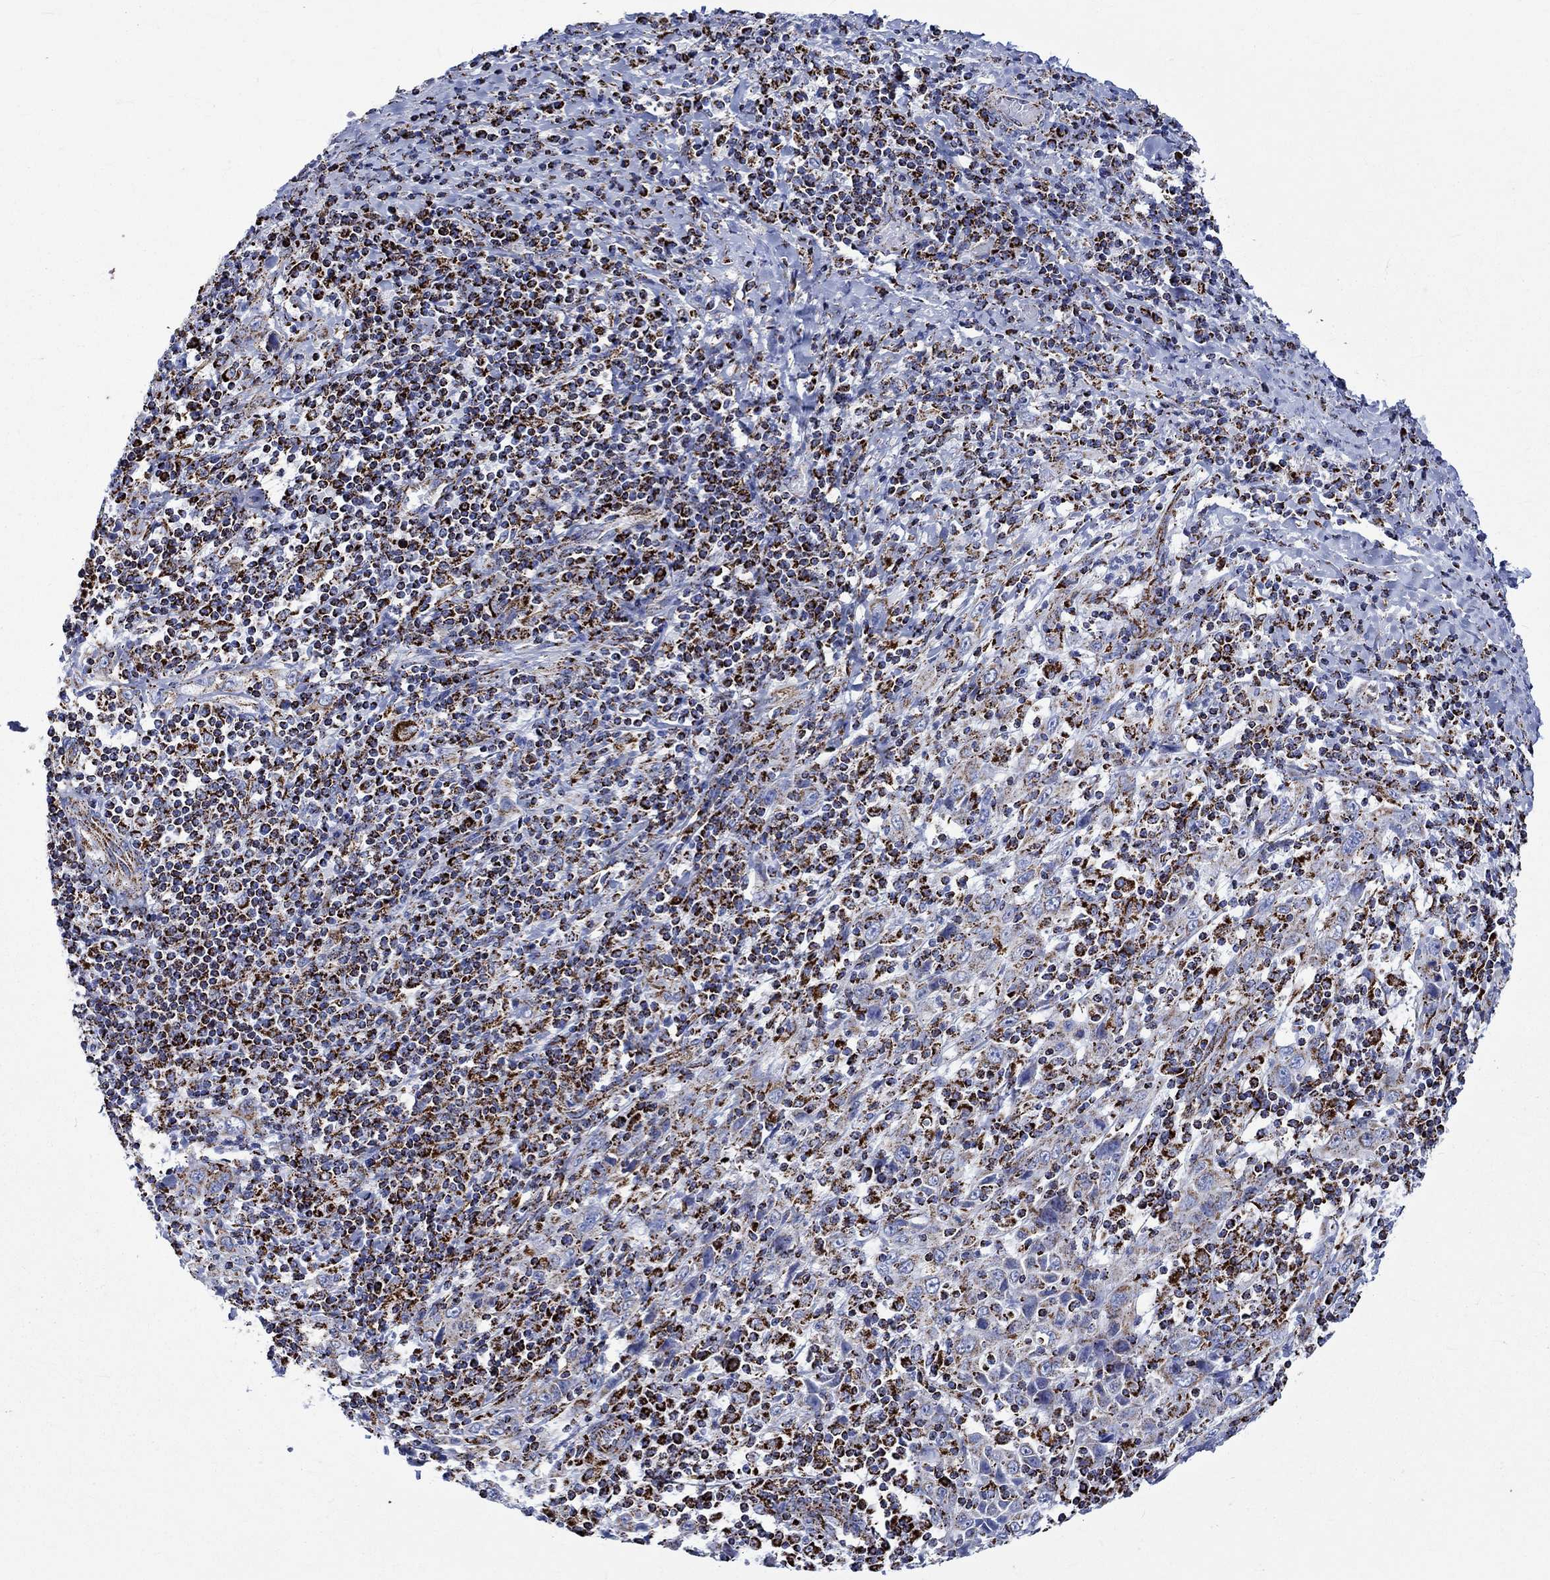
{"staining": {"intensity": "moderate", "quantity": "25%-75%", "location": "cytoplasmic/membranous"}, "tissue": "cervical cancer", "cell_type": "Tumor cells", "image_type": "cancer", "snomed": [{"axis": "morphology", "description": "Squamous cell carcinoma, NOS"}, {"axis": "topography", "description": "Cervix"}], "caption": "Squamous cell carcinoma (cervical) stained with immunohistochemistry shows moderate cytoplasmic/membranous staining in approximately 25%-75% of tumor cells.", "gene": "RCE1", "patient": {"sex": "female", "age": 46}}